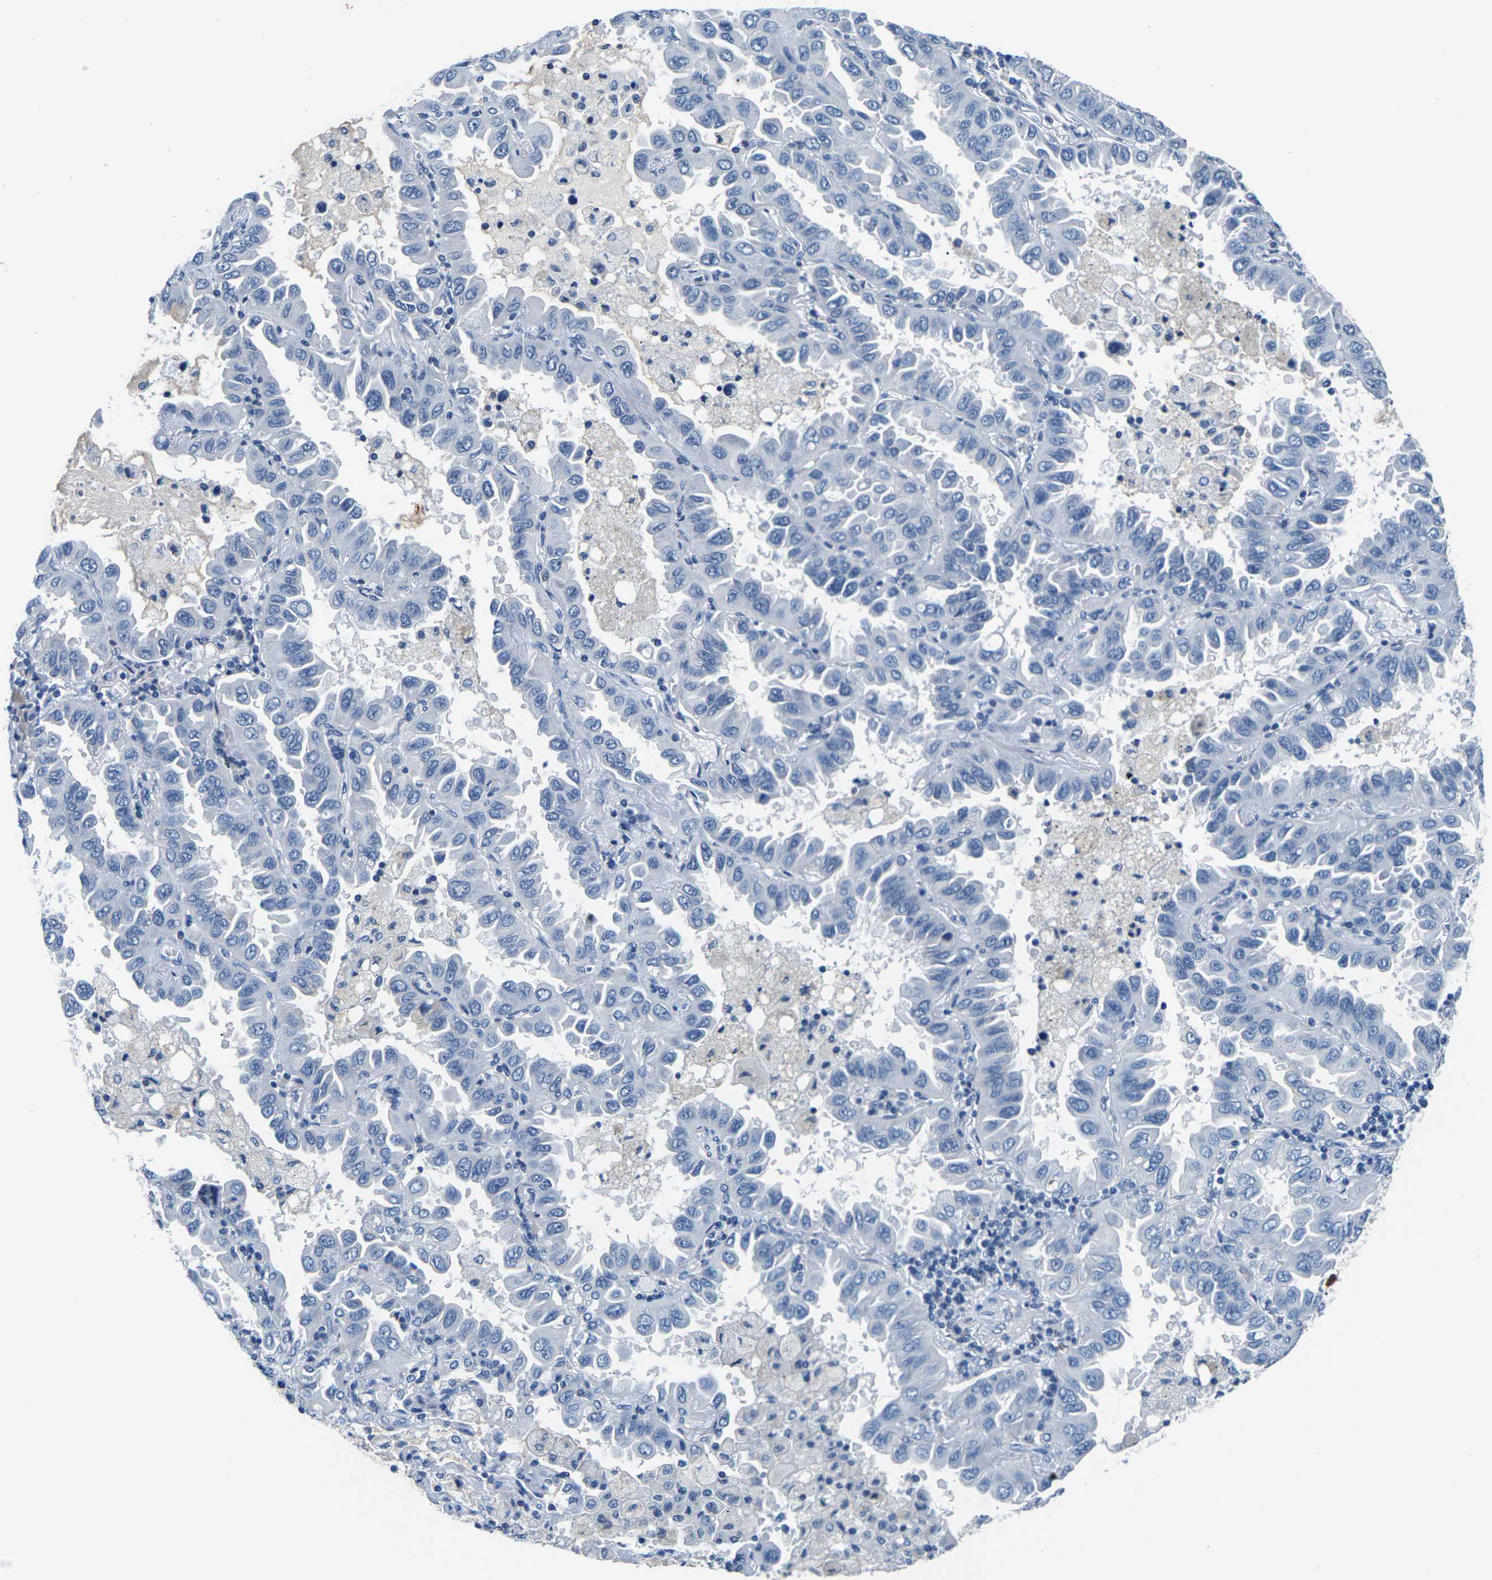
{"staining": {"intensity": "negative", "quantity": "none", "location": "none"}, "tissue": "lung cancer", "cell_type": "Tumor cells", "image_type": "cancer", "snomed": [{"axis": "morphology", "description": "Adenocarcinoma, NOS"}, {"axis": "topography", "description": "Lung"}], "caption": "Immunohistochemistry histopathology image of neoplastic tissue: lung cancer stained with DAB (3,3'-diaminobenzidine) shows no significant protein positivity in tumor cells.", "gene": "UMOD", "patient": {"sex": "male", "age": 64}}